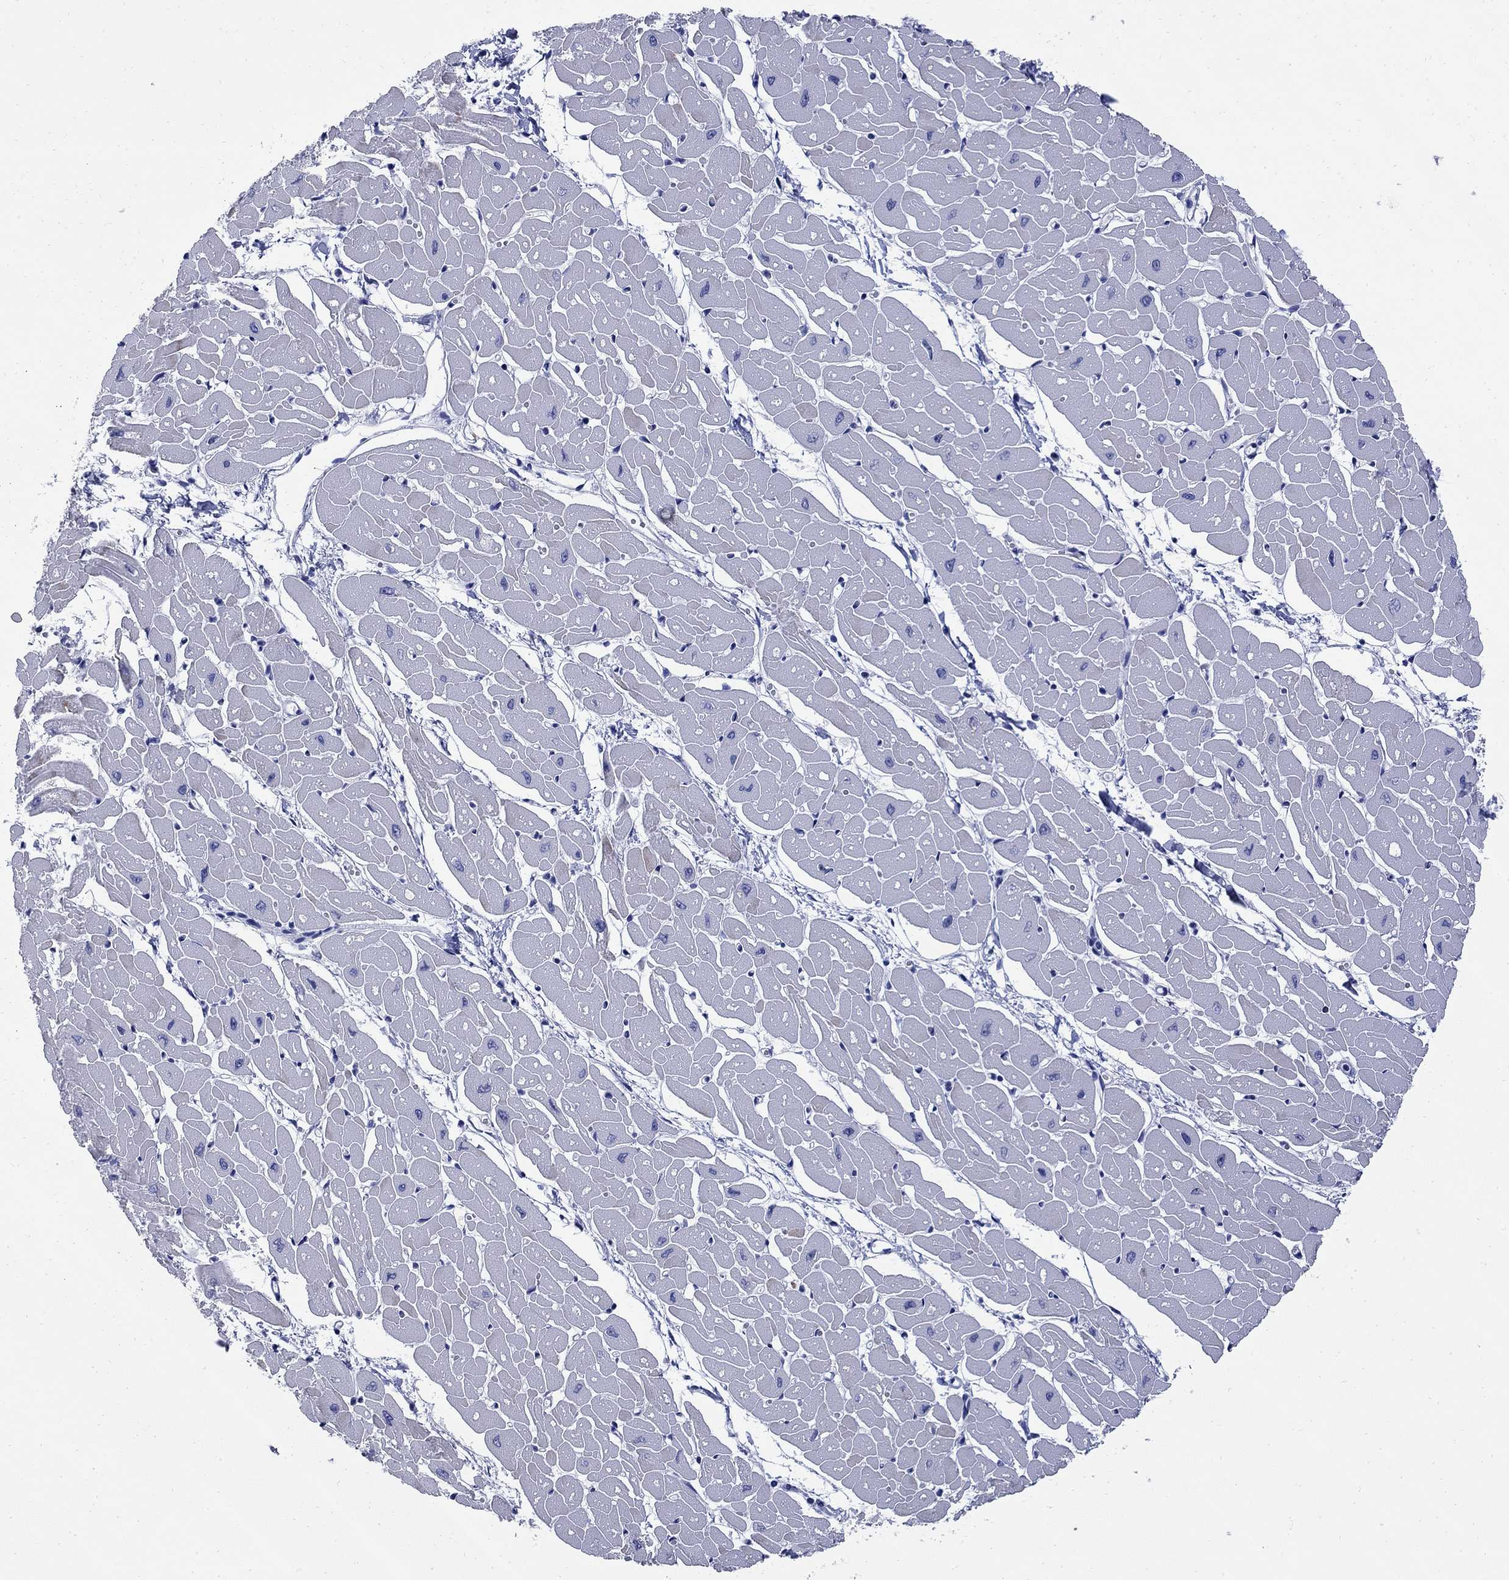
{"staining": {"intensity": "moderate", "quantity": "25%-75%", "location": "cytoplasmic/membranous"}, "tissue": "heart muscle", "cell_type": "Cardiomyocytes", "image_type": "normal", "snomed": [{"axis": "morphology", "description": "Normal tissue, NOS"}, {"axis": "topography", "description": "Heart"}], "caption": "Immunohistochemical staining of unremarkable human heart muscle exhibits moderate cytoplasmic/membranous protein staining in about 25%-75% of cardiomyocytes.", "gene": "TACC3", "patient": {"sex": "male", "age": 57}}